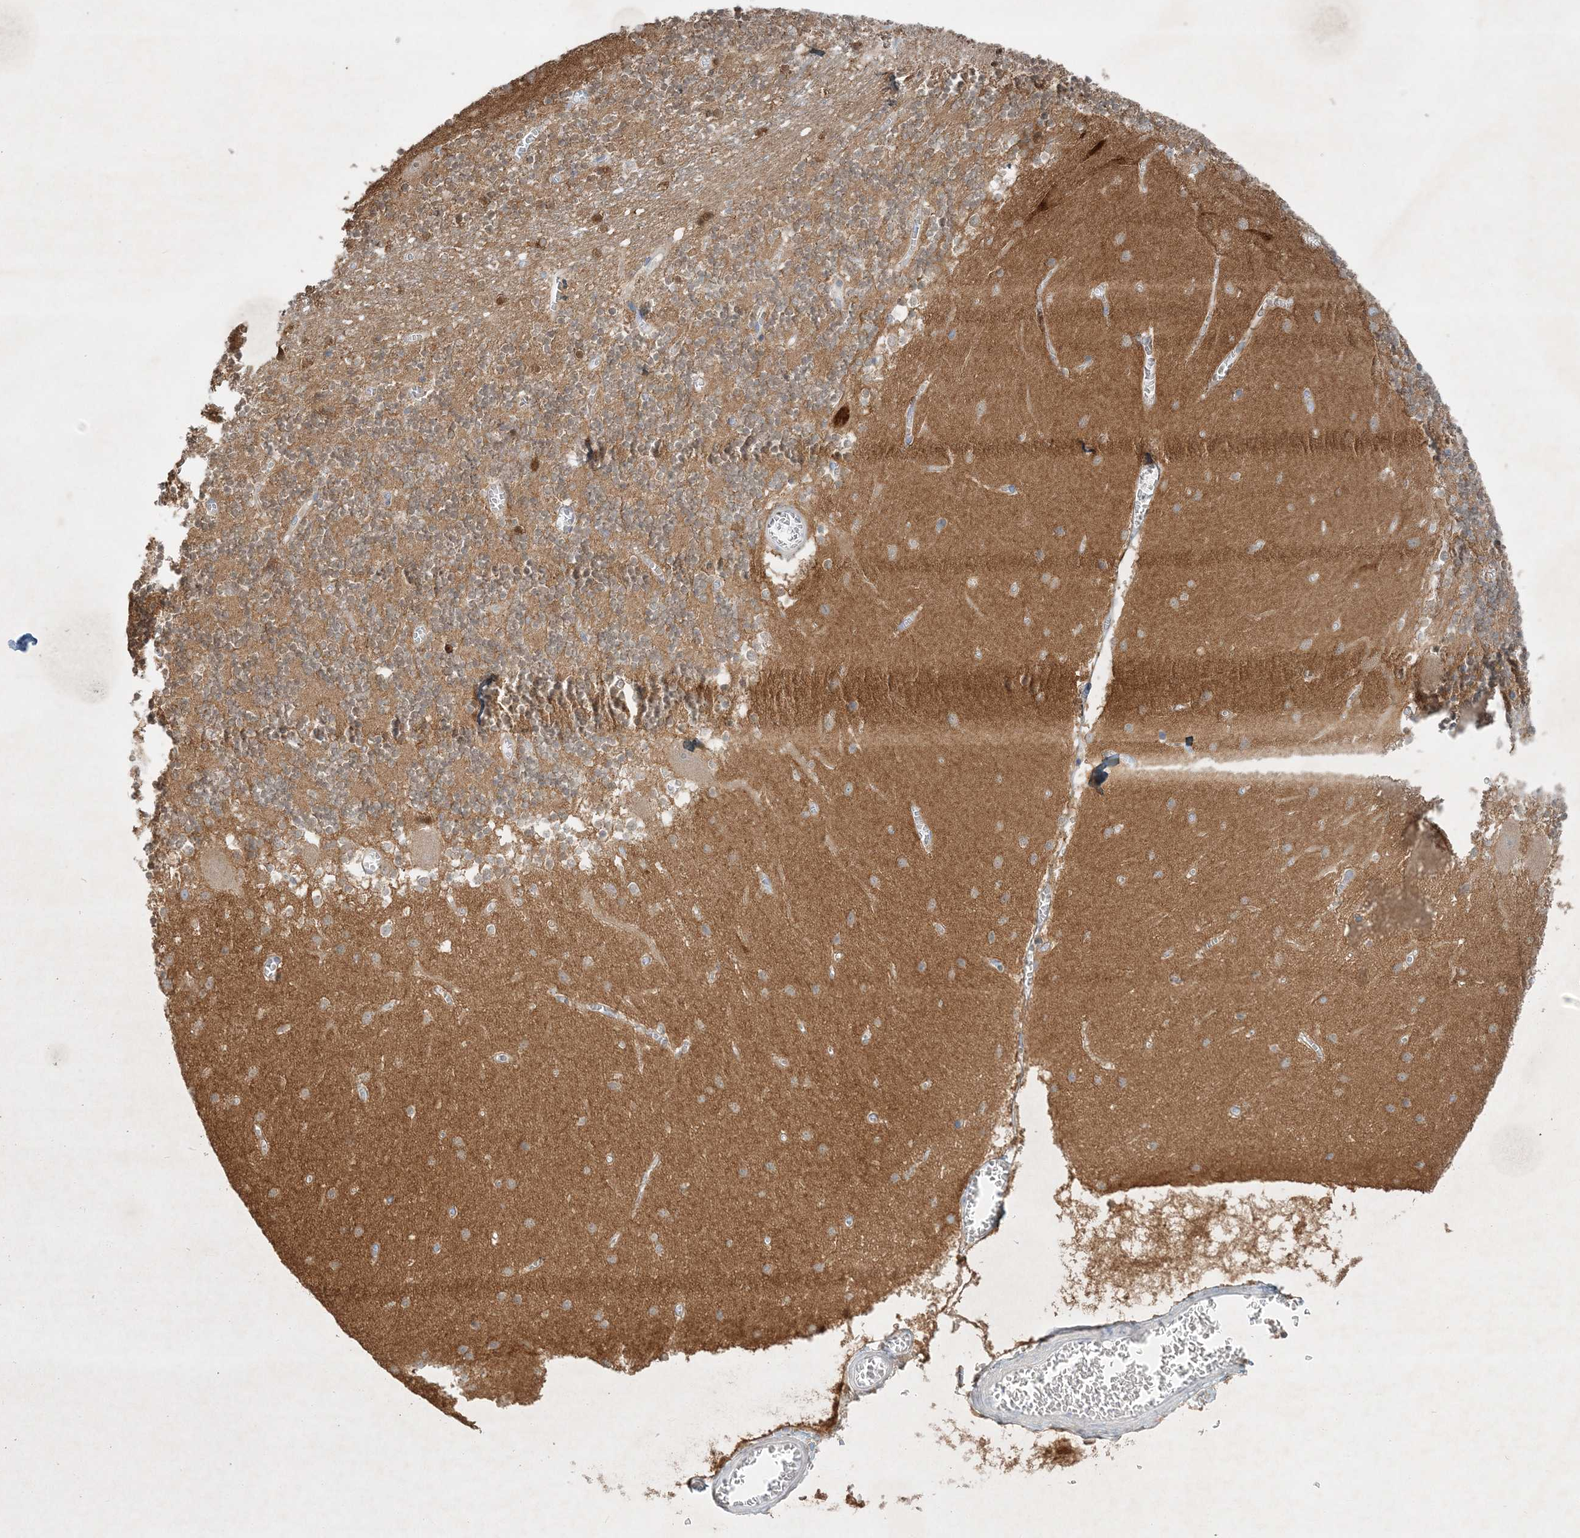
{"staining": {"intensity": "moderate", "quantity": ">75%", "location": "cytoplasmic/membranous"}, "tissue": "cerebellum", "cell_type": "Cells in granular layer", "image_type": "normal", "snomed": [{"axis": "morphology", "description": "Normal tissue, NOS"}, {"axis": "topography", "description": "Cerebellum"}], "caption": "A medium amount of moderate cytoplasmic/membranous positivity is identified in about >75% of cells in granular layer in normal cerebellum. (Brightfield microscopy of DAB IHC at high magnification).", "gene": "STK11IP", "patient": {"sex": "female", "age": 28}}